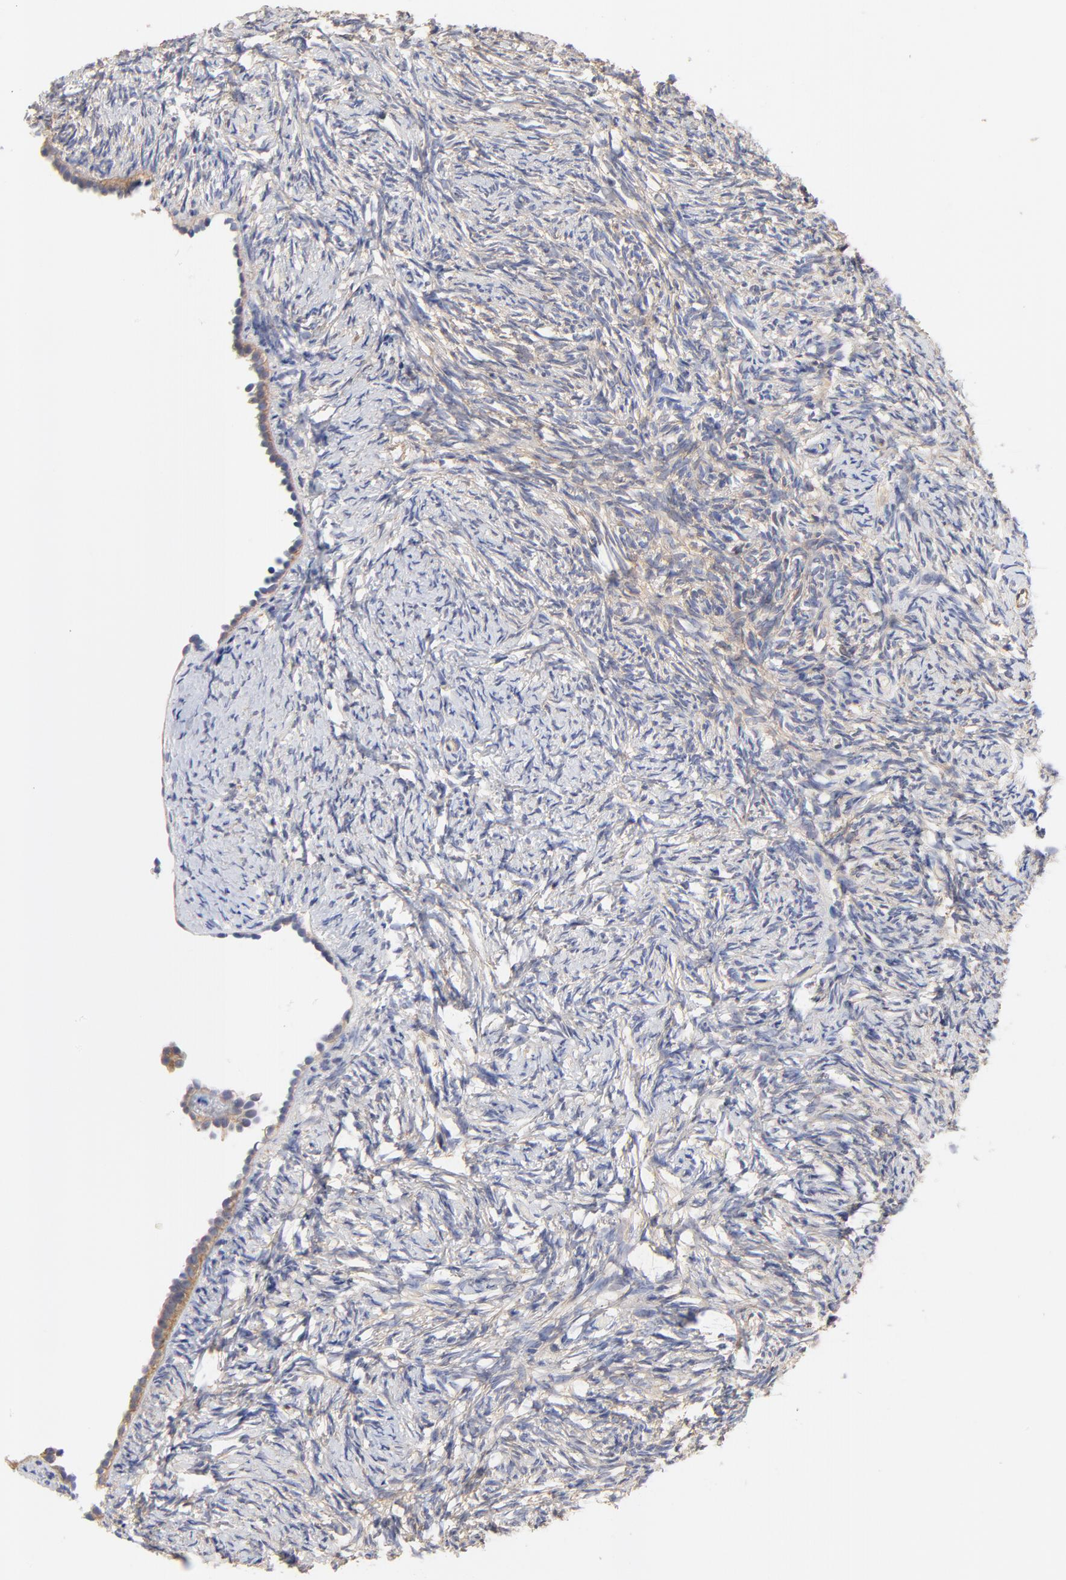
{"staining": {"intensity": "negative", "quantity": "none", "location": "none"}, "tissue": "ovary", "cell_type": "Follicle cells", "image_type": "normal", "snomed": [{"axis": "morphology", "description": "Normal tissue, NOS"}, {"axis": "topography", "description": "Ovary"}], "caption": "Immunohistochemical staining of benign ovary shows no significant positivity in follicle cells. (IHC, brightfield microscopy, high magnification).", "gene": "FBXL2", "patient": {"sex": "female", "age": 60}}